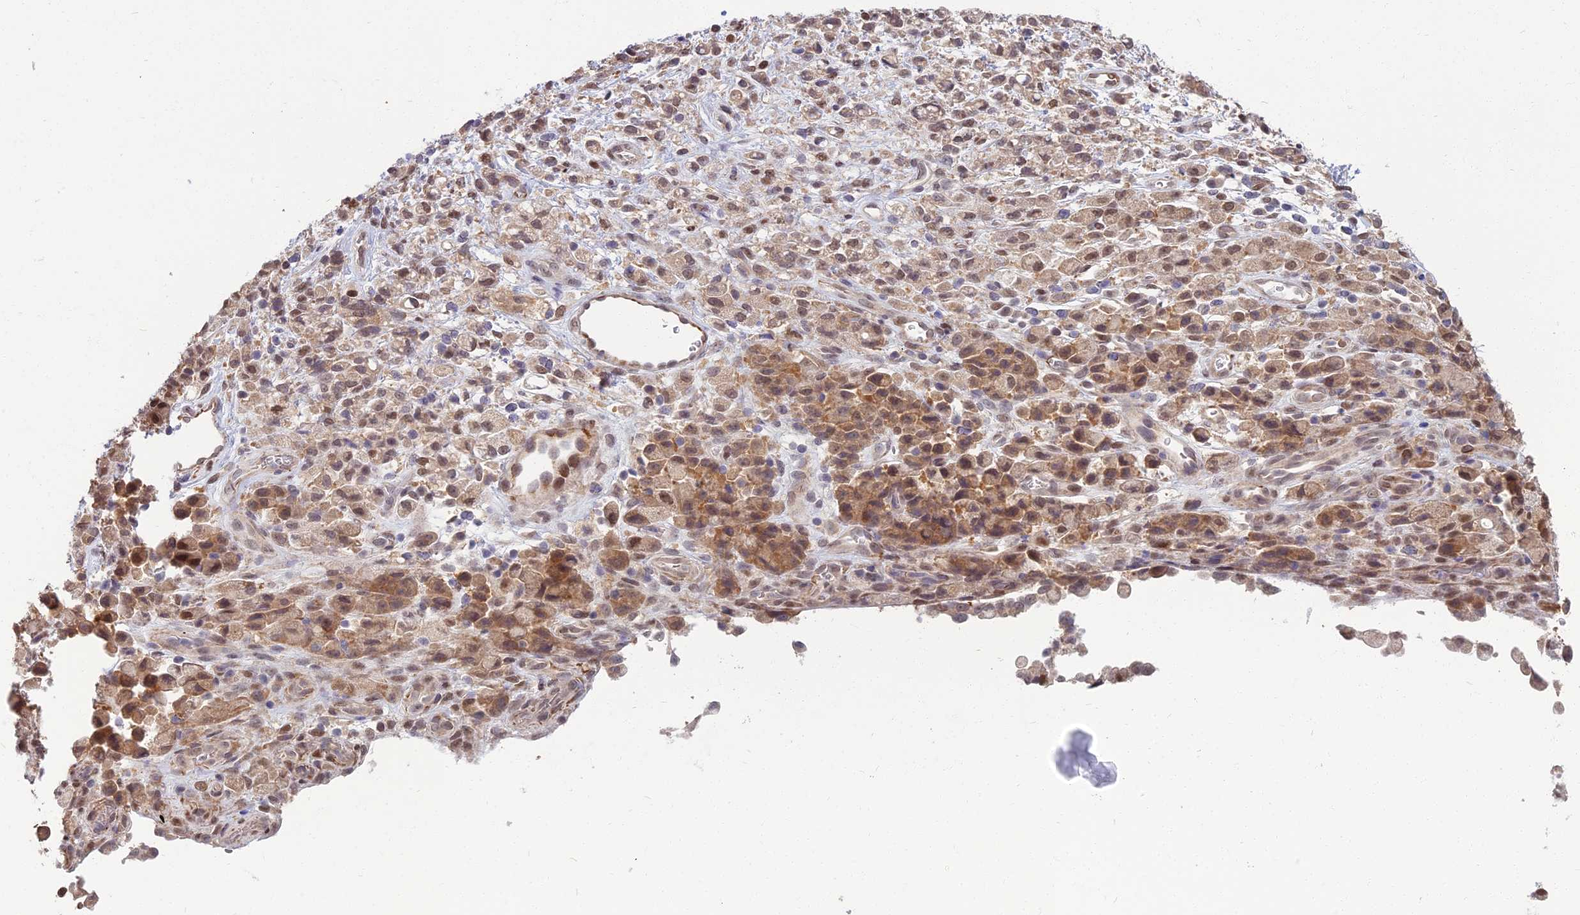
{"staining": {"intensity": "moderate", "quantity": ">75%", "location": "cytoplasmic/membranous,nuclear"}, "tissue": "stomach cancer", "cell_type": "Tumor cells", "image_type": "cancer", "snomed": [{"axis": "morphology", "description": "Adenocarcinoma, NOS"}, {"axis": "topography", "description": "Stomach"}], "caption": "Moderate cytoplasmic/membranous and nuclear staining for a protein is identified in approximately >75% of tumor cells of stomach cancer (adenocarcinoma) using immunohistochemistry (IHC).", "gene": "NR4A3", "patient": {"sex": "female", "age": 60}}